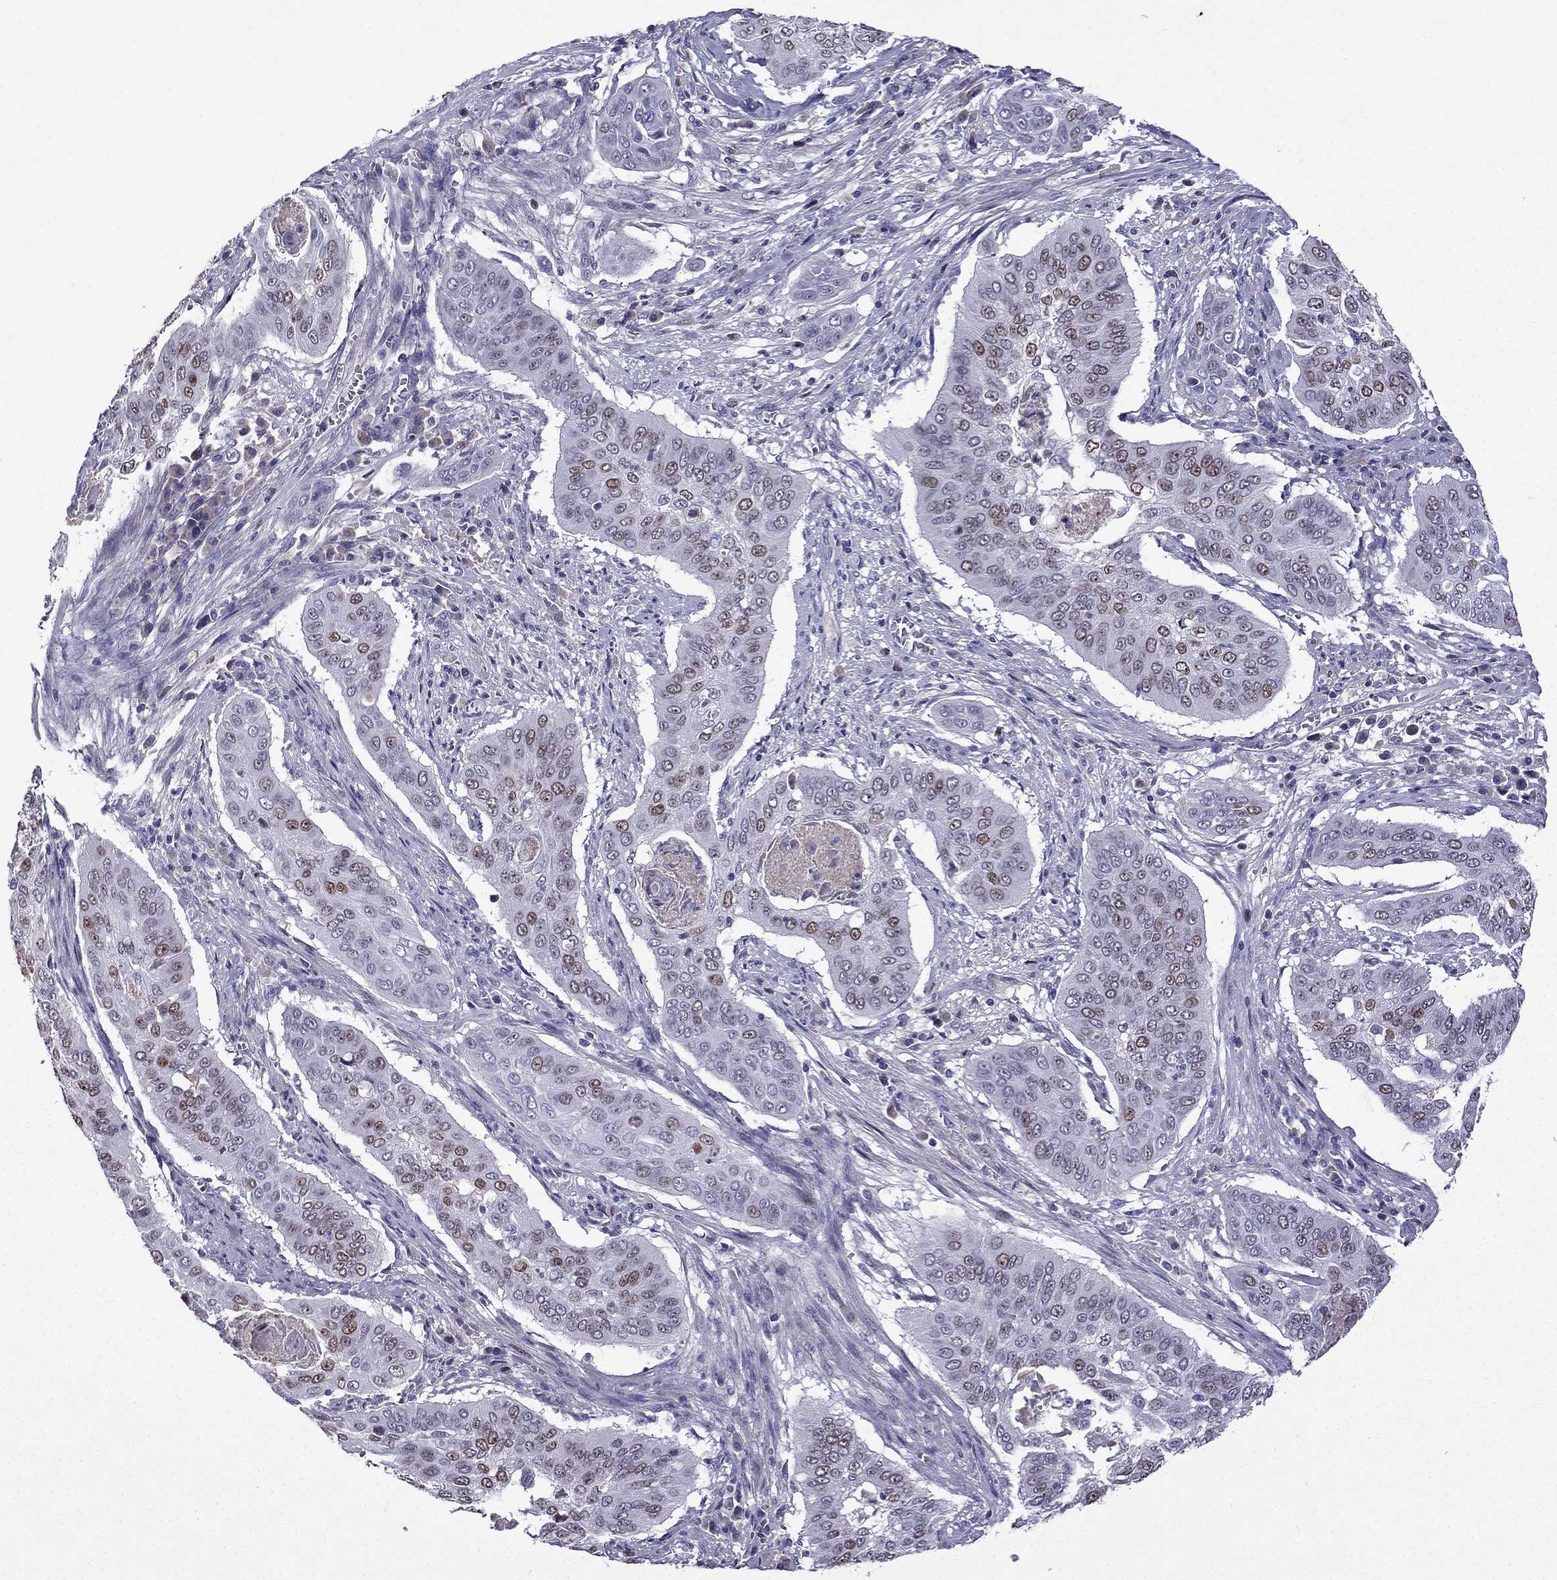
{"staining": {"intensity": "moderate", "quantity": "25%-75%", "location": "nuclear"}, "tissue": "cervical cancer", "cell_type": "Tumor cells", "image_type": "cancer", "snomed": [{"axis": "morphology", "description": "Squamous cell carcinoma, NOS"}, {"axis": "topography", "description": "Cervix"}], "caption": "Protein expression analysis of human cervical cancer reveals moderate nuclear positivity in about 25%-75% of tumor cells. (DAB IHC, brown staining for protein, blue staining for nuclei).", "gene": "UHRF1", "patient": {"sex": "female", "age": 39}}